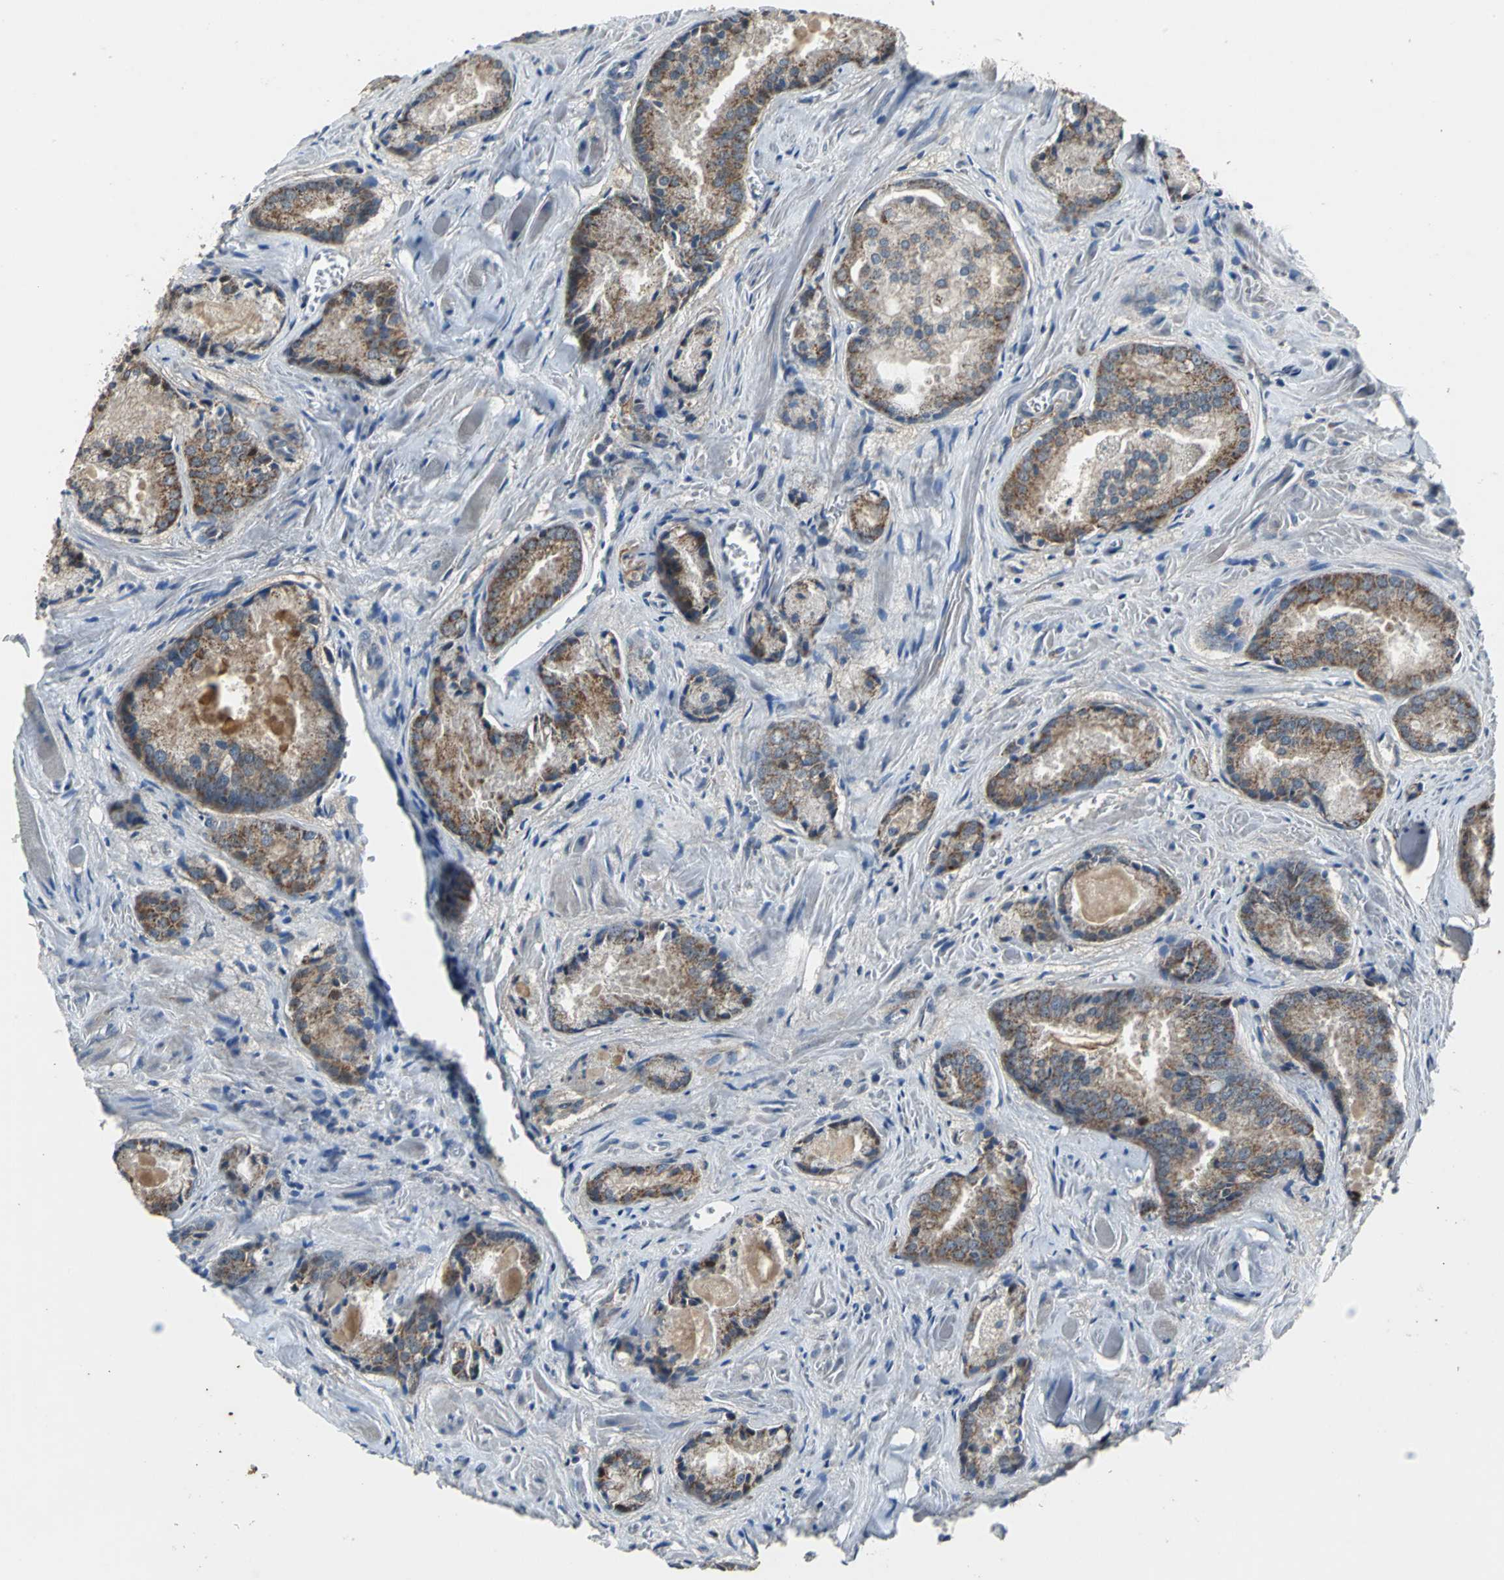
{"staining": {"intensity": "moderate", "quantity": "25%-75%", "location": "cytoplasmic/membranous"}, "tissue": "prostate cancer", "cell_type": "Tumor cells", "image_type": "cancer", "snomed": [{"axis": "morphology", "description": "Adenocarcinoma, Low grade"}, {"axis": "topography", "description": "Prostate"}], "caption": "Prostate cancer (adenocarcinoma (low-grade)) was stained to show a protein in brown. There is medium levels of moderate cytoplasmic/membranous positivity in approximately 25%-75% of tumor cells.", "gene": "JADE3", "patient": {"sex": "male", "age": 64}}